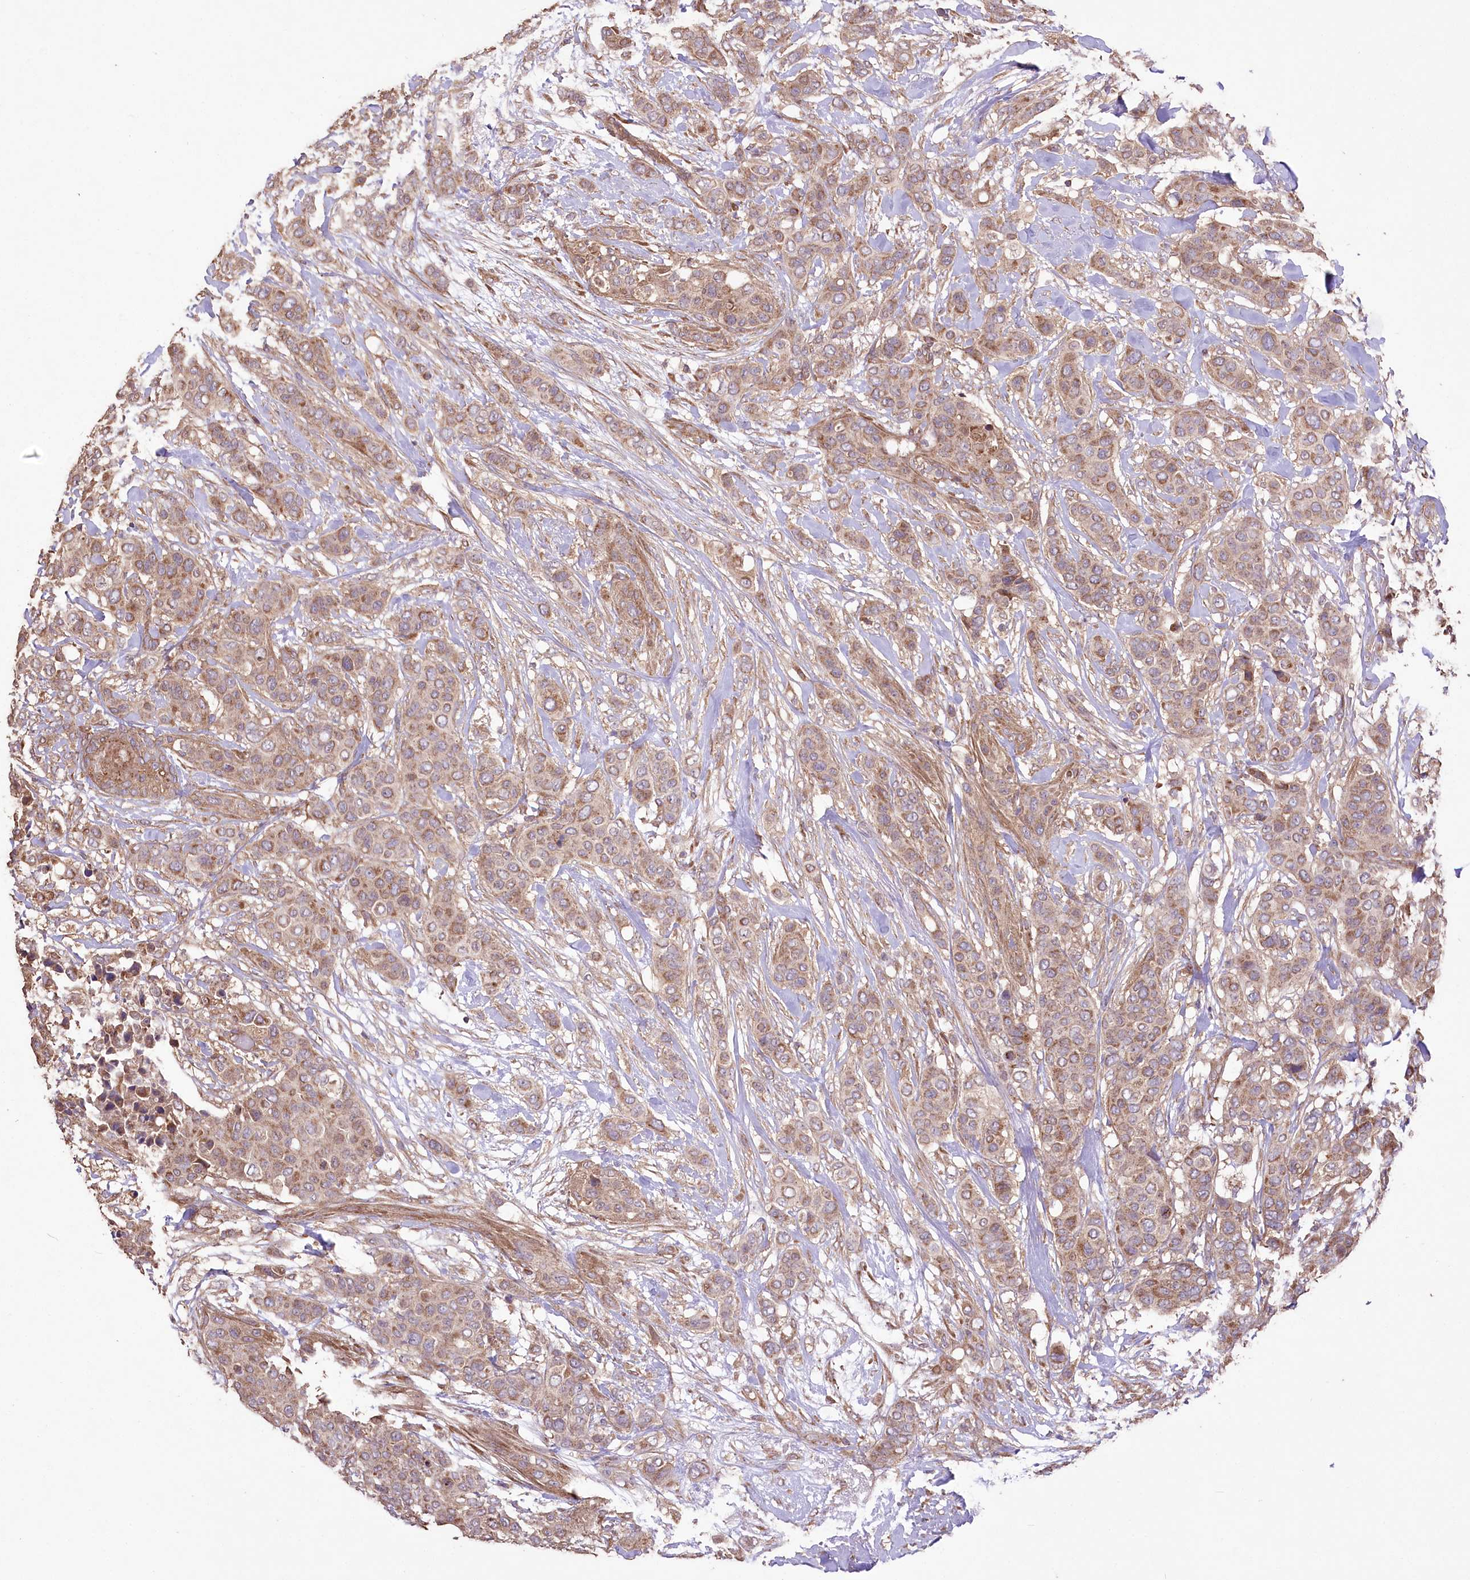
{"staining": {"intensity": "moderate", "quantity": ">75%", "location": "cytoplasmic/membranous"}, "tissue": "breast cancer", "cell_type": "Tumor cells", "image_type": "cancer", "snomed": [{"axis": "morphology", "description": "Lobular carcinoma"}, {"axis": "topography", "description": "Breast"}], "caption": "A brown stain highlights moderate cytoplasmic/membranous staining of a protein in breast lobular carcinoma tumor cells. Using DAB (brown) and hematoxylin (blue) stains, captured at high magnification using brightfield microscopy.", "gene": "PRSS53", "patient": {"sex": "female", "age": 51}}